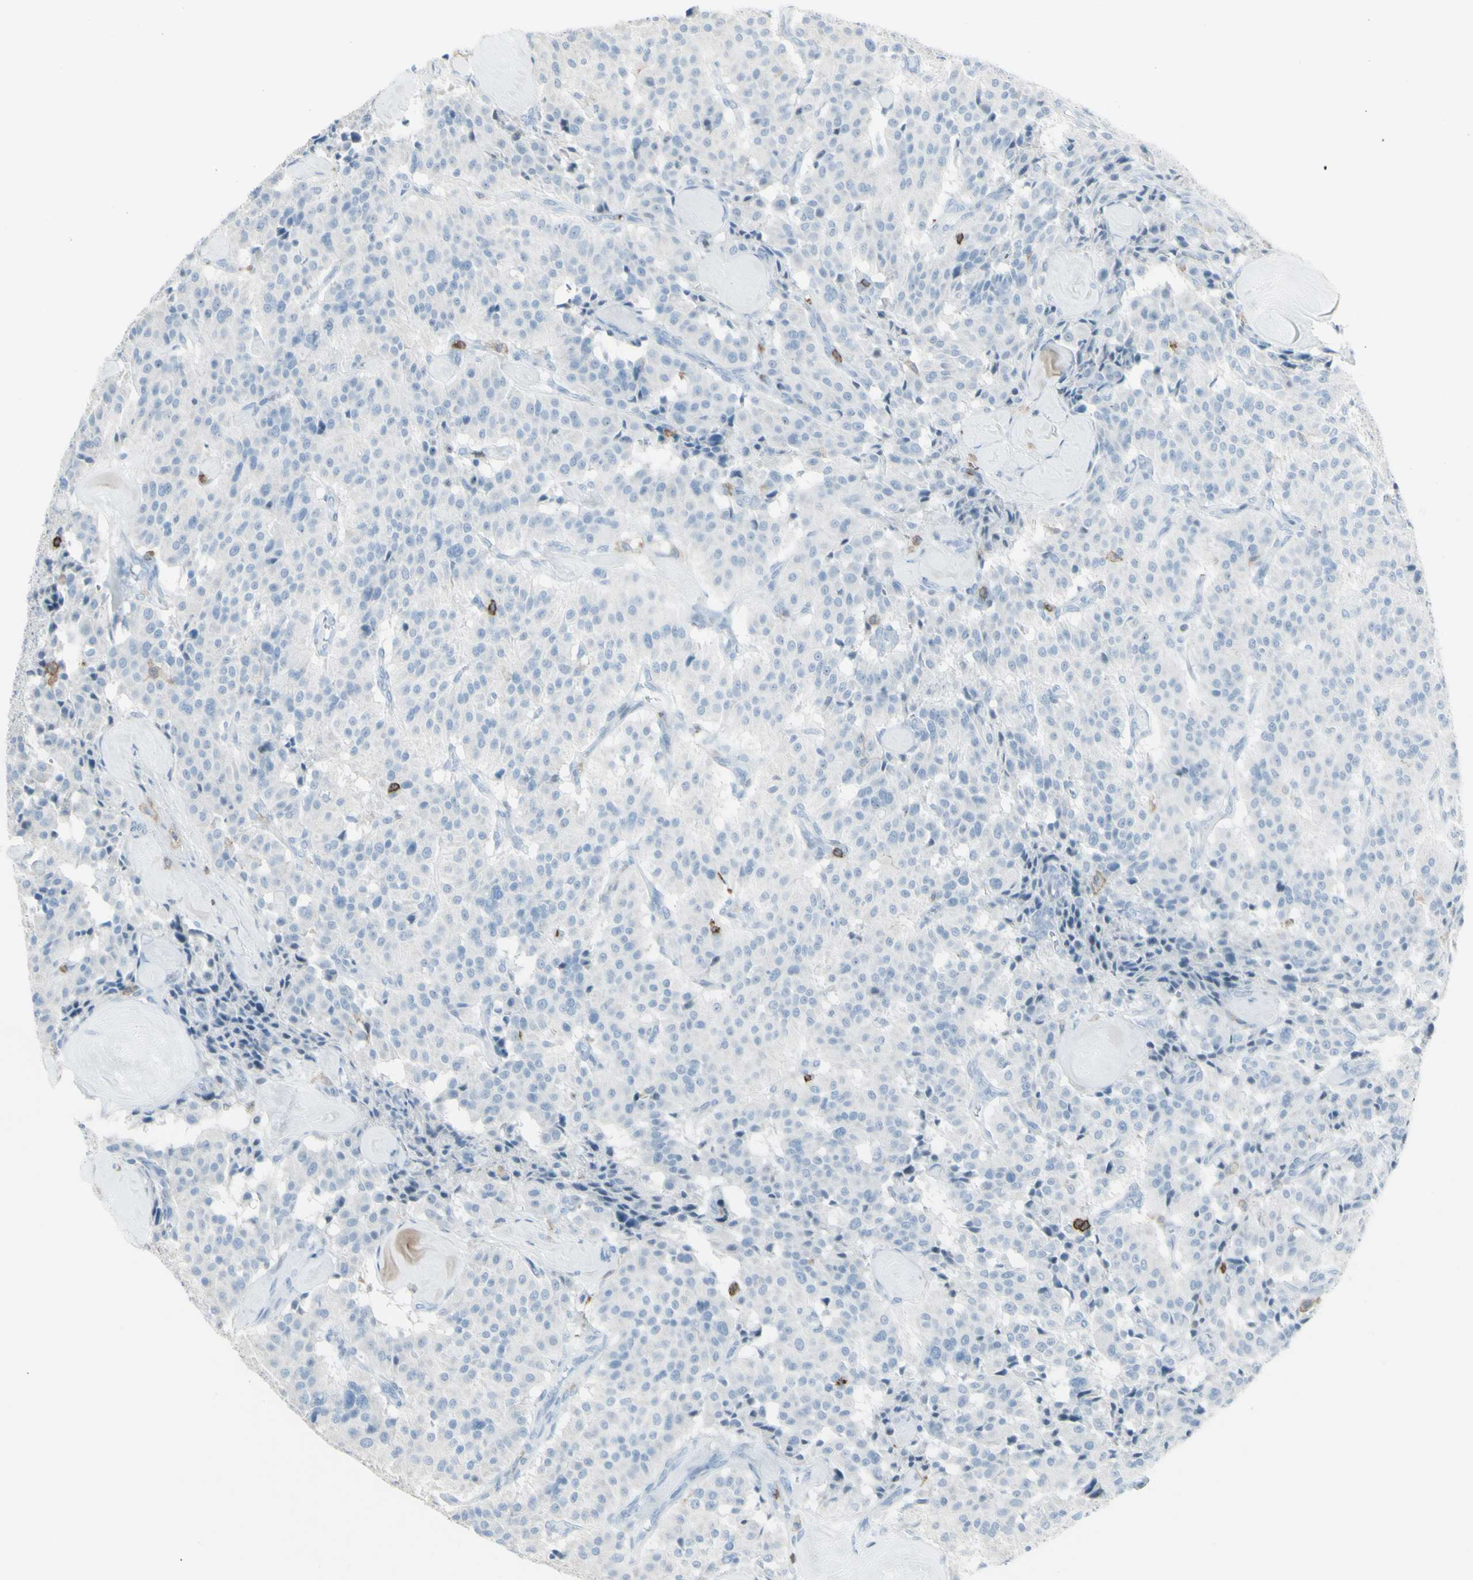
{"staining": {"intensity": "negative", "quantity": "none", "location": "none"}, "tissue": "carcinoid", "cell_type": "Tumor cells", "image_type": "cancer", "snomed": [{"axis": "morphology", "description": "Carcinoid, malignant, NOS"}, {"axis": "topography", "description": "Lung"}], "caption": "A photomicrograph of human carcinoid (malignant) is negative for staining in tumor cells.", "gene": "NRG1", "patient": {"sex": "male", "age": 30}}